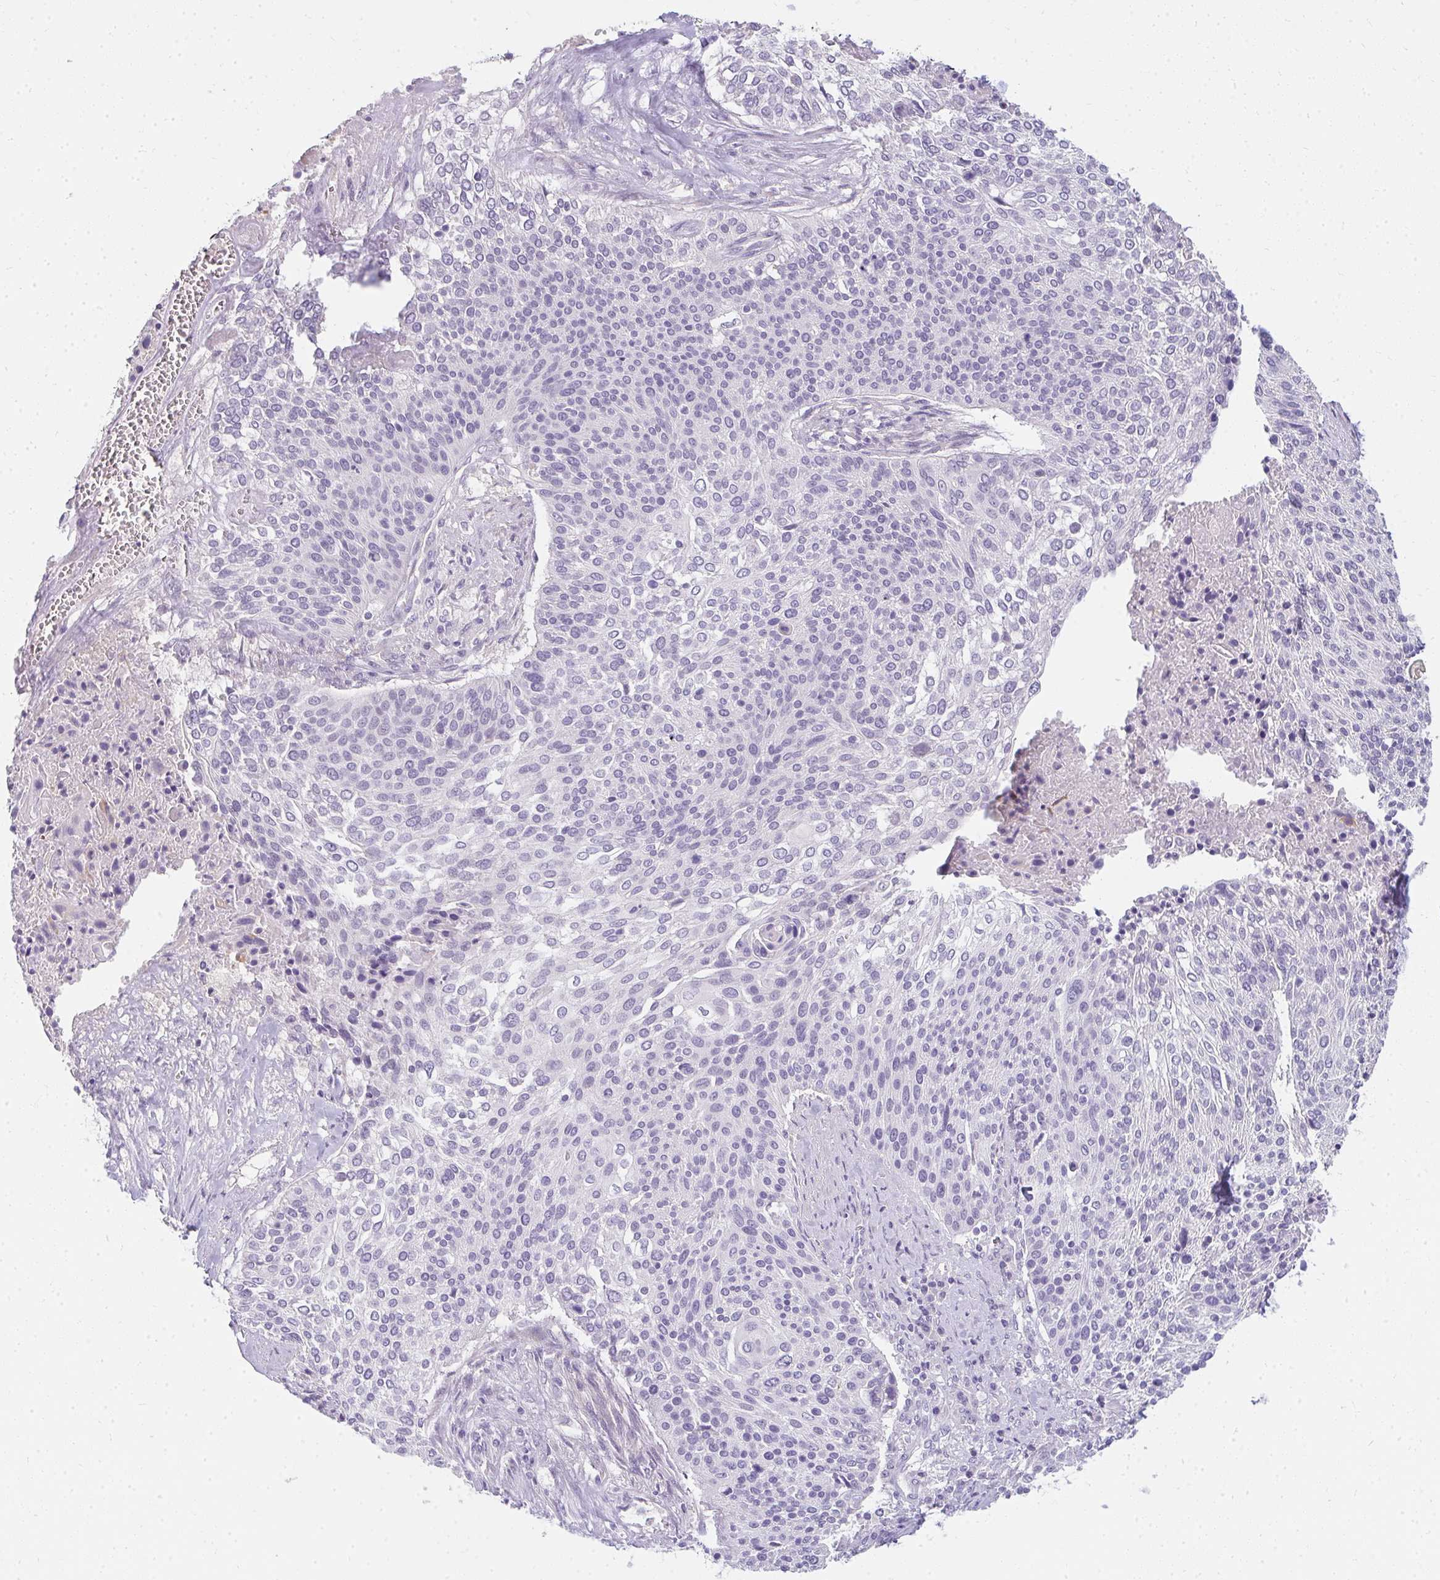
{"staining": {"intensity": "negative", "quantity": "none", "location": "none"}, "tissue": "cervical cancer", "cell_type": "Tumor cells", "image_type": "cancer", "snomed": [{"axis": "morphology", "description": "Squamous cell carcinoma, NOS"}, {"axis": "topography", "description": "Cervix"}], "caption": "This is an IHC micrograph of squamous cell carcinoma (cervical). There is no staining in tumor cells.", "gene": "PPP1R3G", "patient": {"sex": "female", "age": 31}}